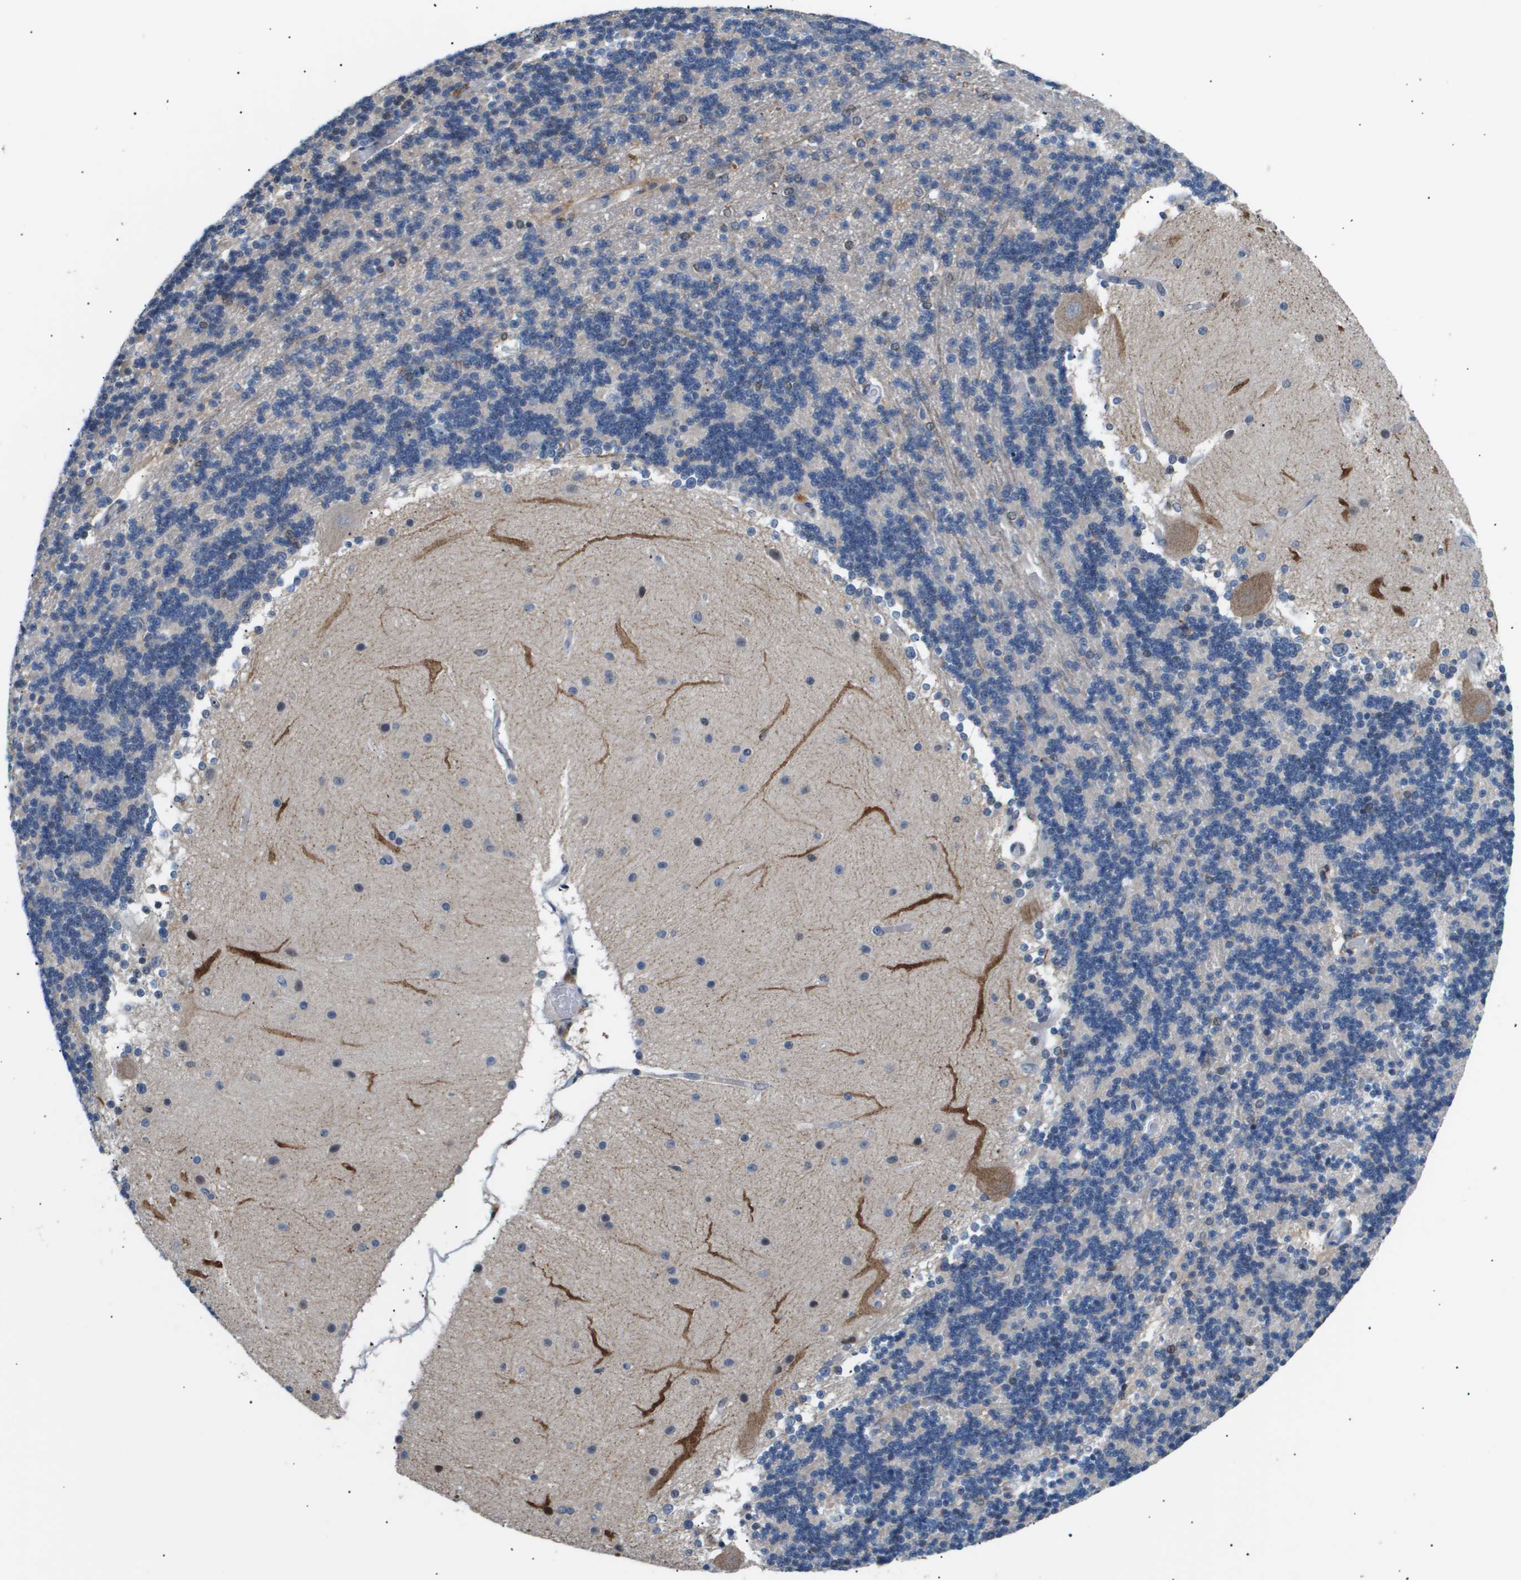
{"staining": {"intensity": "negative", "quantity": "none", "location": "none"}, "tissue": "cerebellum", "cell_type": "Cells in granular layer", "image_type": "normal", "snomed": [{"axis": "morphology", "description": "Normal tissue, NOS"}, {"axis": "topography", "description": "Cerebellum"}], "caption": "This is a micrograph of immunohistochemistry (IHC) staining of benign cerebellum, which shows no positivity in cells in granular layer.", "gene": "AKR1A1", "patient": {"sex": "female", "age": 54}}